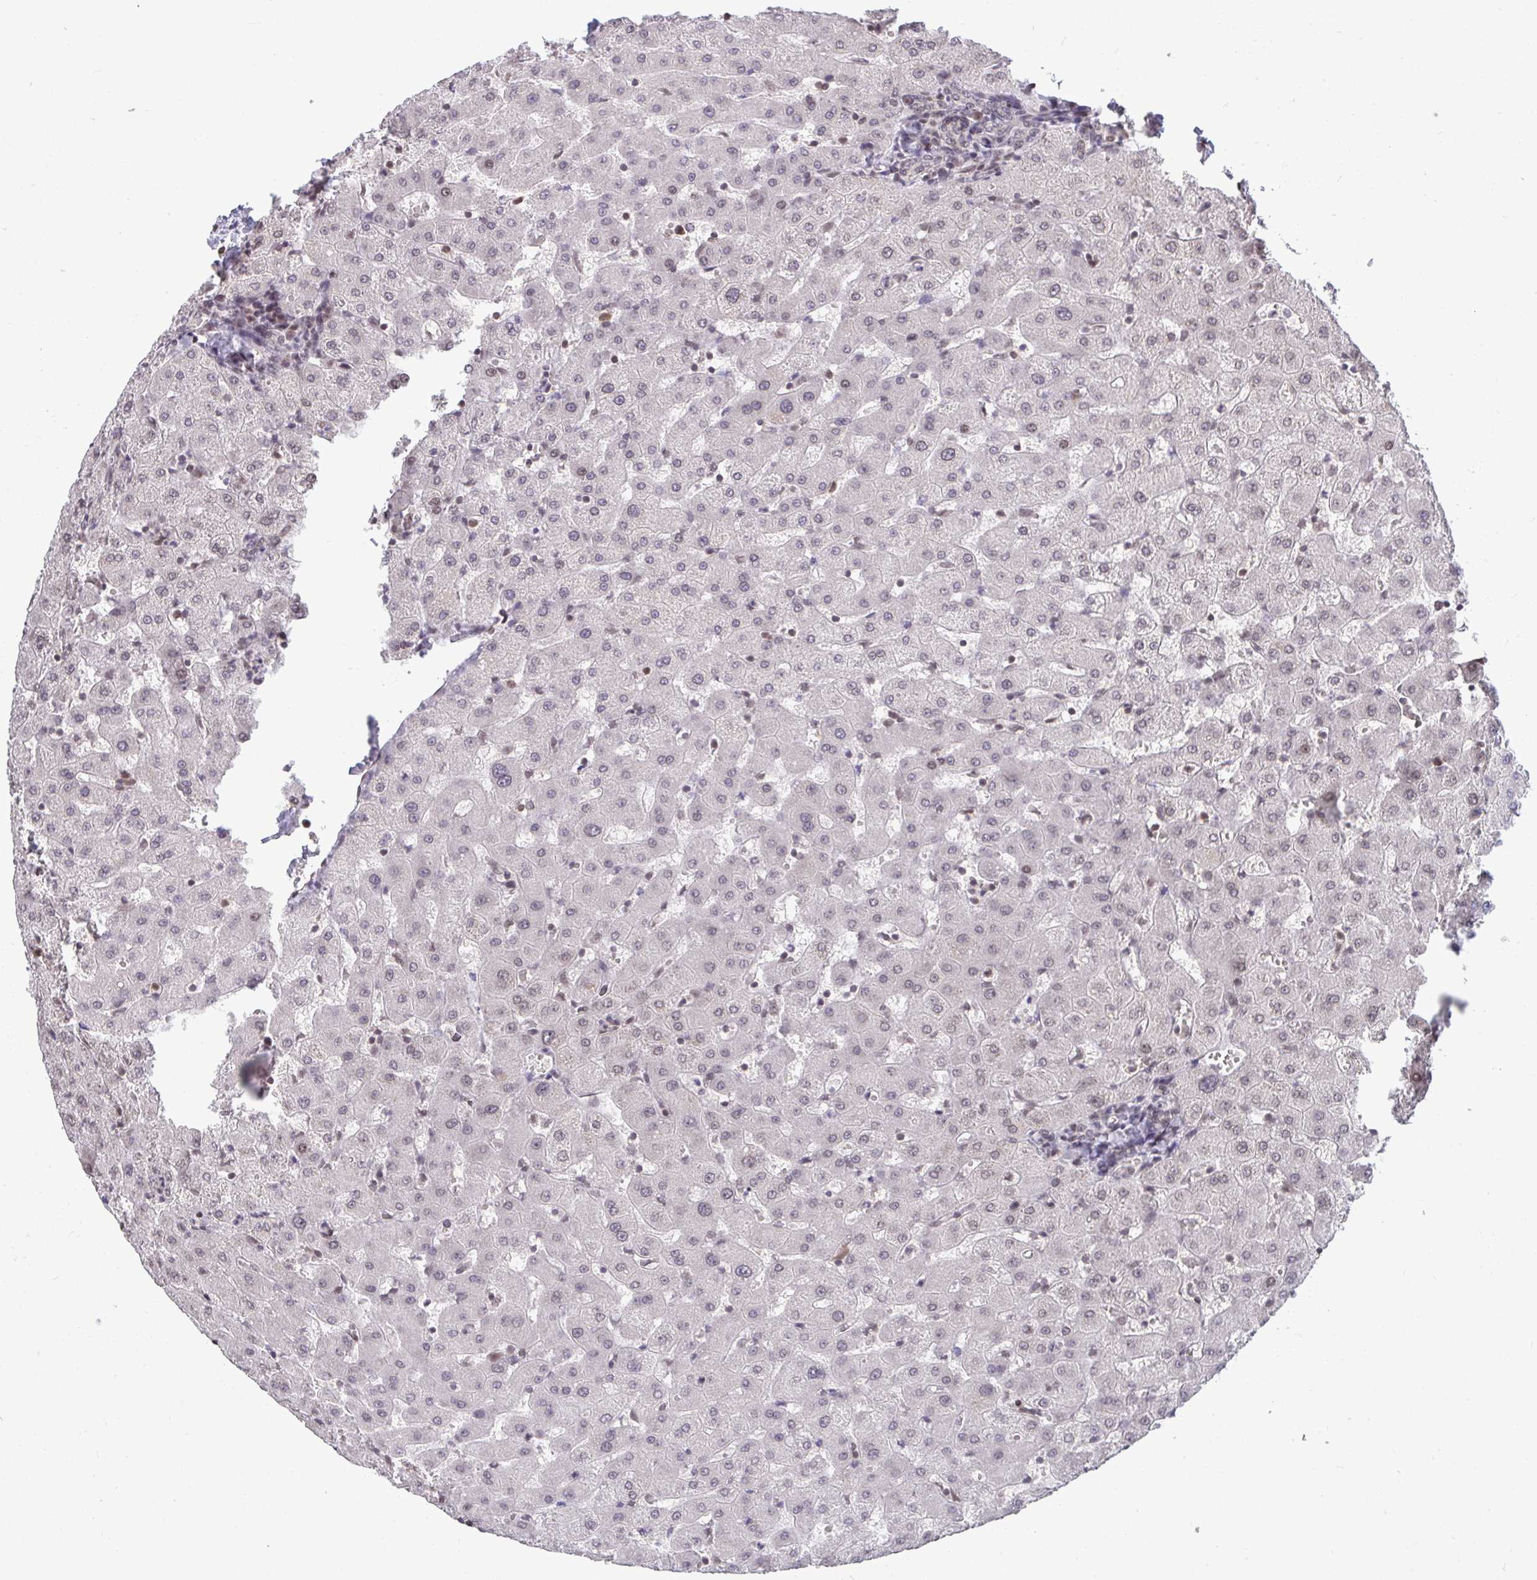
{"staining": {"intensity": "weak", "quantity": "<25%", "location": "nuclear"}, "tissue": "liver", "cell_type": "Cholangiocytes", "image_type": "normal", "snomed": [{"axis": "morphology", "description": "Normal tissue, NOS"}, {"axis": "topography", "description": "Liver"}], "caption": "This histopathology image is of normal liver stained with immunohistochemistry to label a protein in brown with the nuclei are counter-stained blue. There is no staining in cholangiocytes.", "gene": "JPT1", "patient": {"sex": "female", "age": 63}}